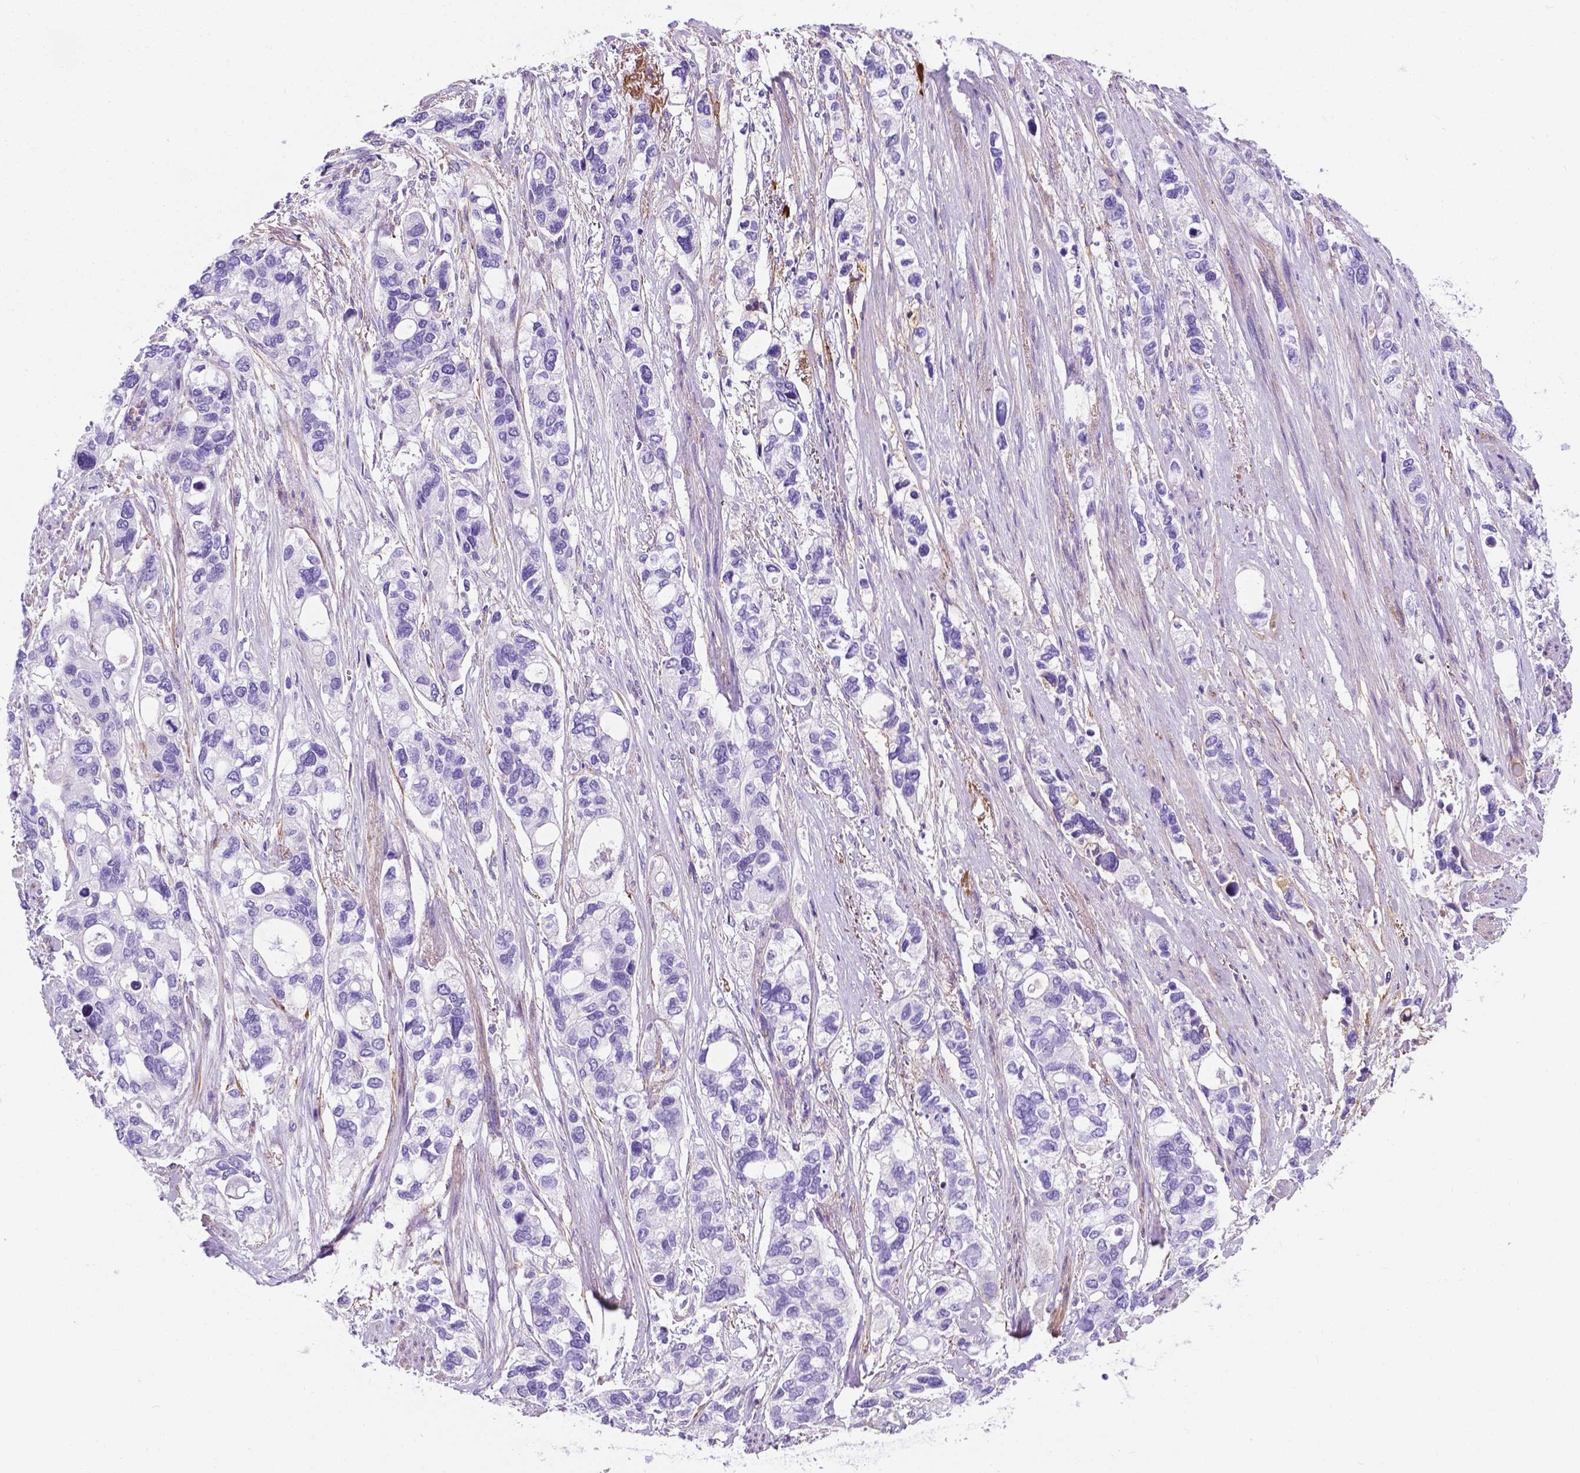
{"staining": {"intensity": "negative", "quantity": "none", "location": "none"}, "tissue": "stomach cancer", "cell_type": "Tumor cells", "image_type": "cancer", "snomed": [{"axis": "morphology", "description": "Adenocarcinoma, NOS"}, {"axis": "topography", "description": "Stomach, upper"}], "caption": "Tumor cells are negative for protein expression in human stomach cancer (adenocarcinoma).", "gene": "APOE", "patient": {"sex": "female", "age": 81}}